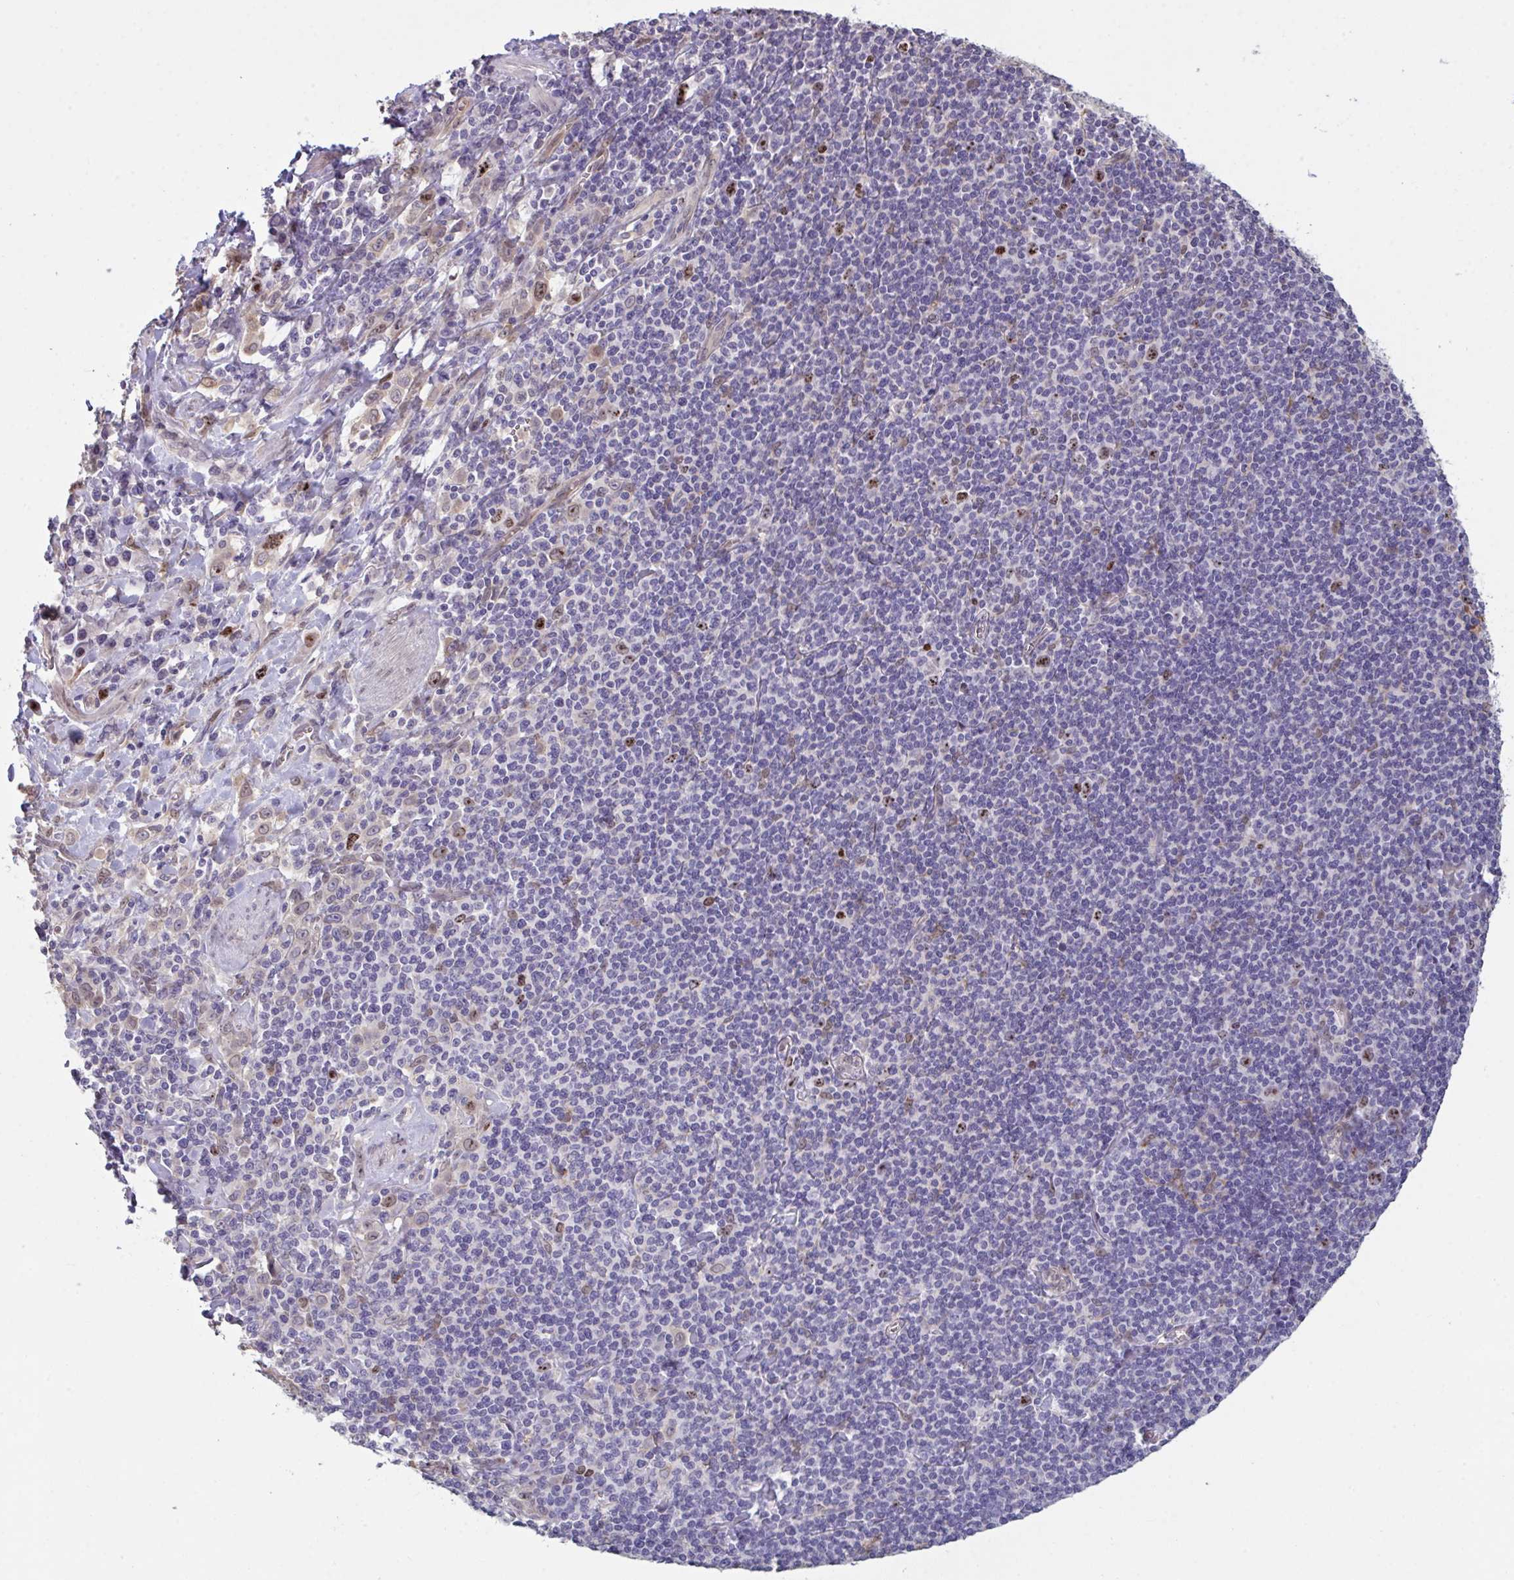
{"staining": {"intensity": "weak", "quantity": "<25%", "location": "nuclear"}, "tissue": "stomach cancer", "cell_type": "Tumor cells", "image_type": "cancer", "snomed": [{"axis": "morphology", "description": "Adenocarcinoma, NOS"}, {"axis": "topography", "description": "Stomach, upper"}], "caption": "A histopathology image of stomach cancer (adenocarcinoma) stained for a protein shows no brown staining in tumor cells. (DAB (3,3'-diaminobenzidine) immunohistochemistry (IHC) with hematoxylin counter stain).", "gene": "SETD7", "patient": {"sex": "male", "age": 75}}